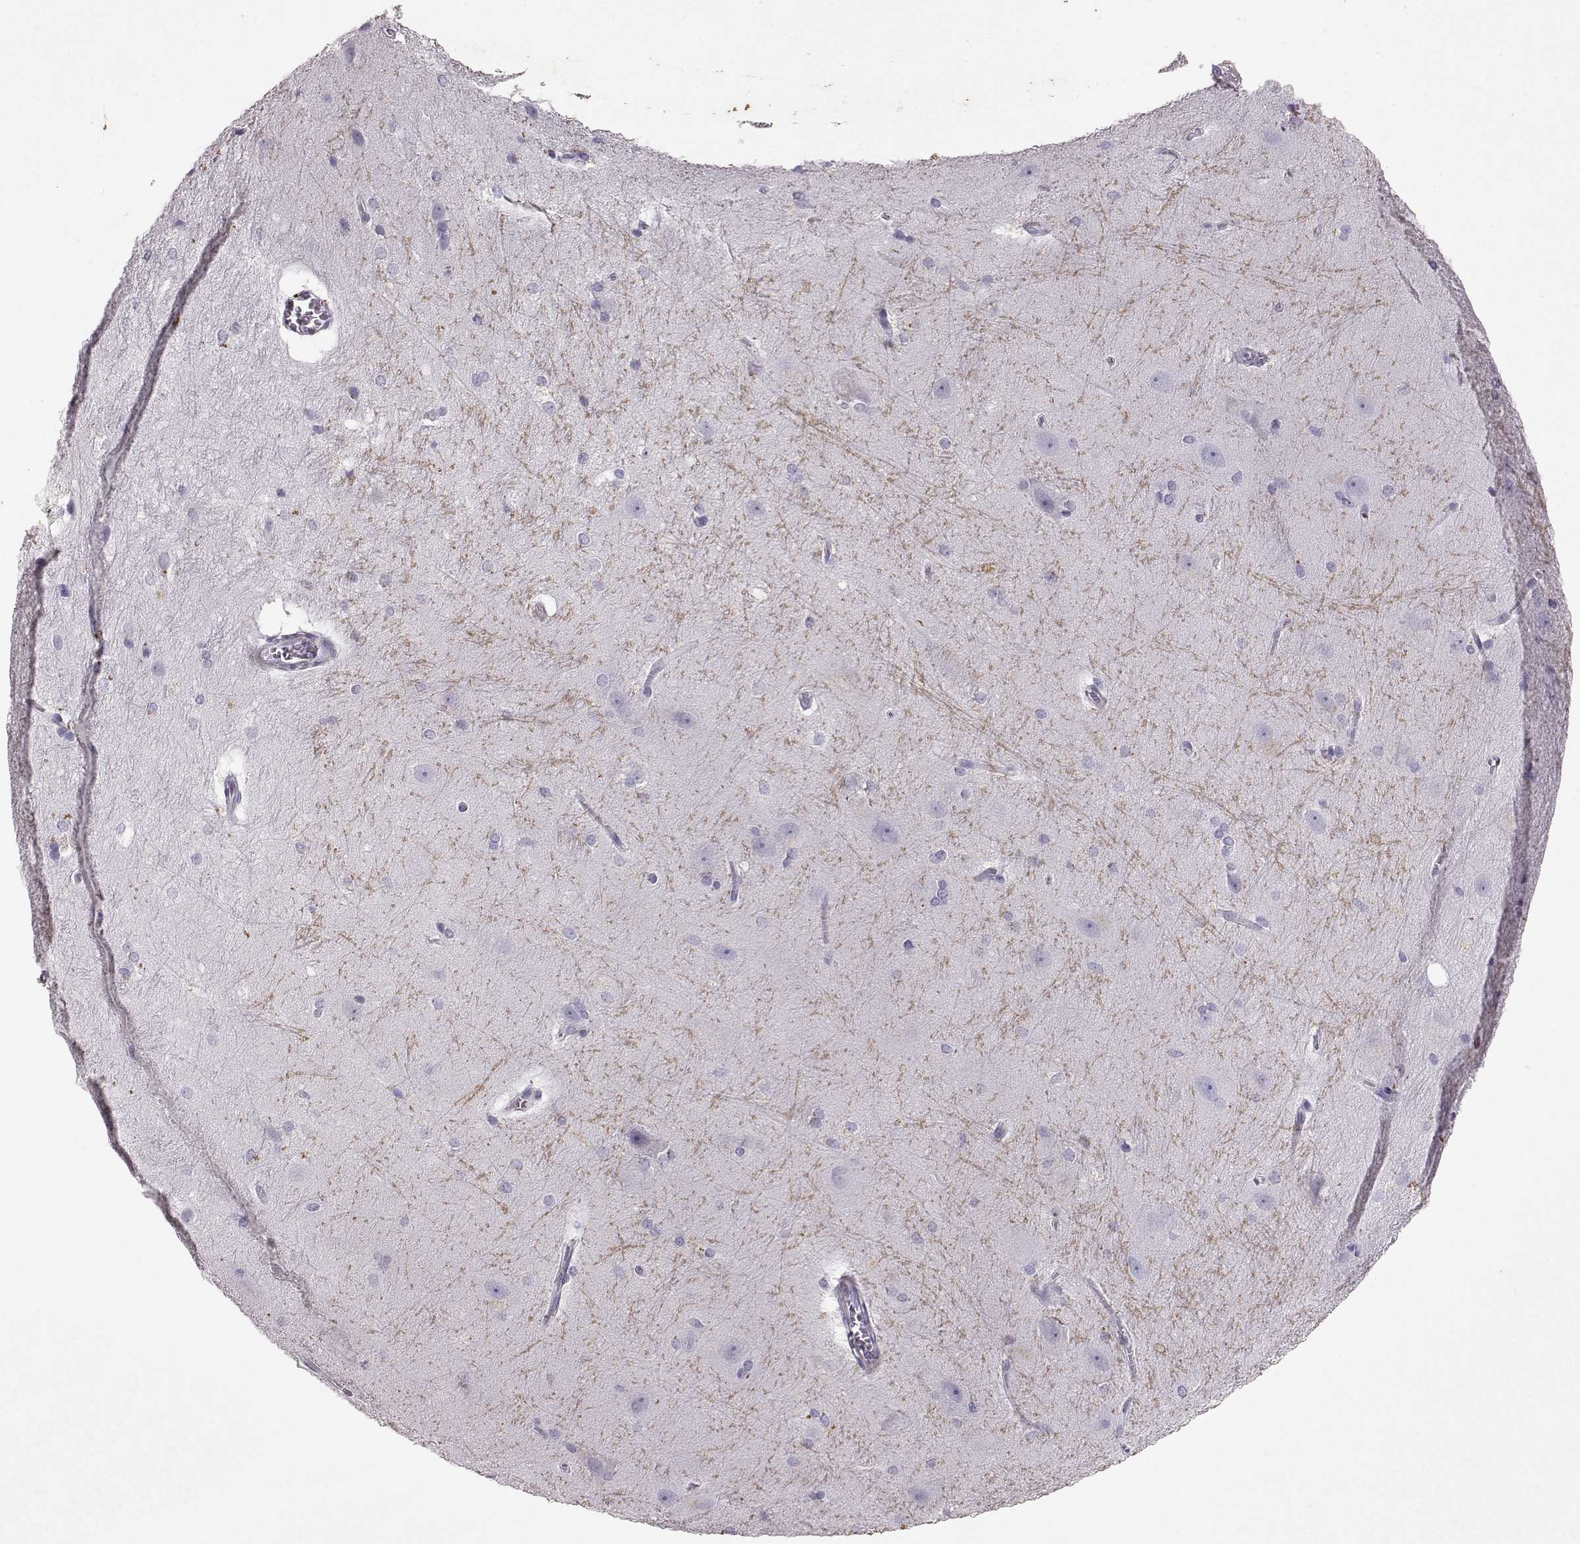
{"staining": {"intensity": "negative", "quantity": "none", "location": "none"}, "tissue": "hippocampus", "cell_type": "Glial cells", "image_type": "normal", "snomed": [{"axis": "morphology", "description": "Normal tissue, NOS"}, {"axis": "topography", "description": "Cerebral cortex"}, {"axis": "topography", "description": "Hippocampus"}], "caption": "High power microscopy photomicrograph of an IHC image of benign hippocampus, revealing no significant expression in glial cells. (Immunohistochemistry (ihc), brightfield microscopy, high magnification).", "gene": "RD3", "patient": {"sex": "female", "age": 19}}